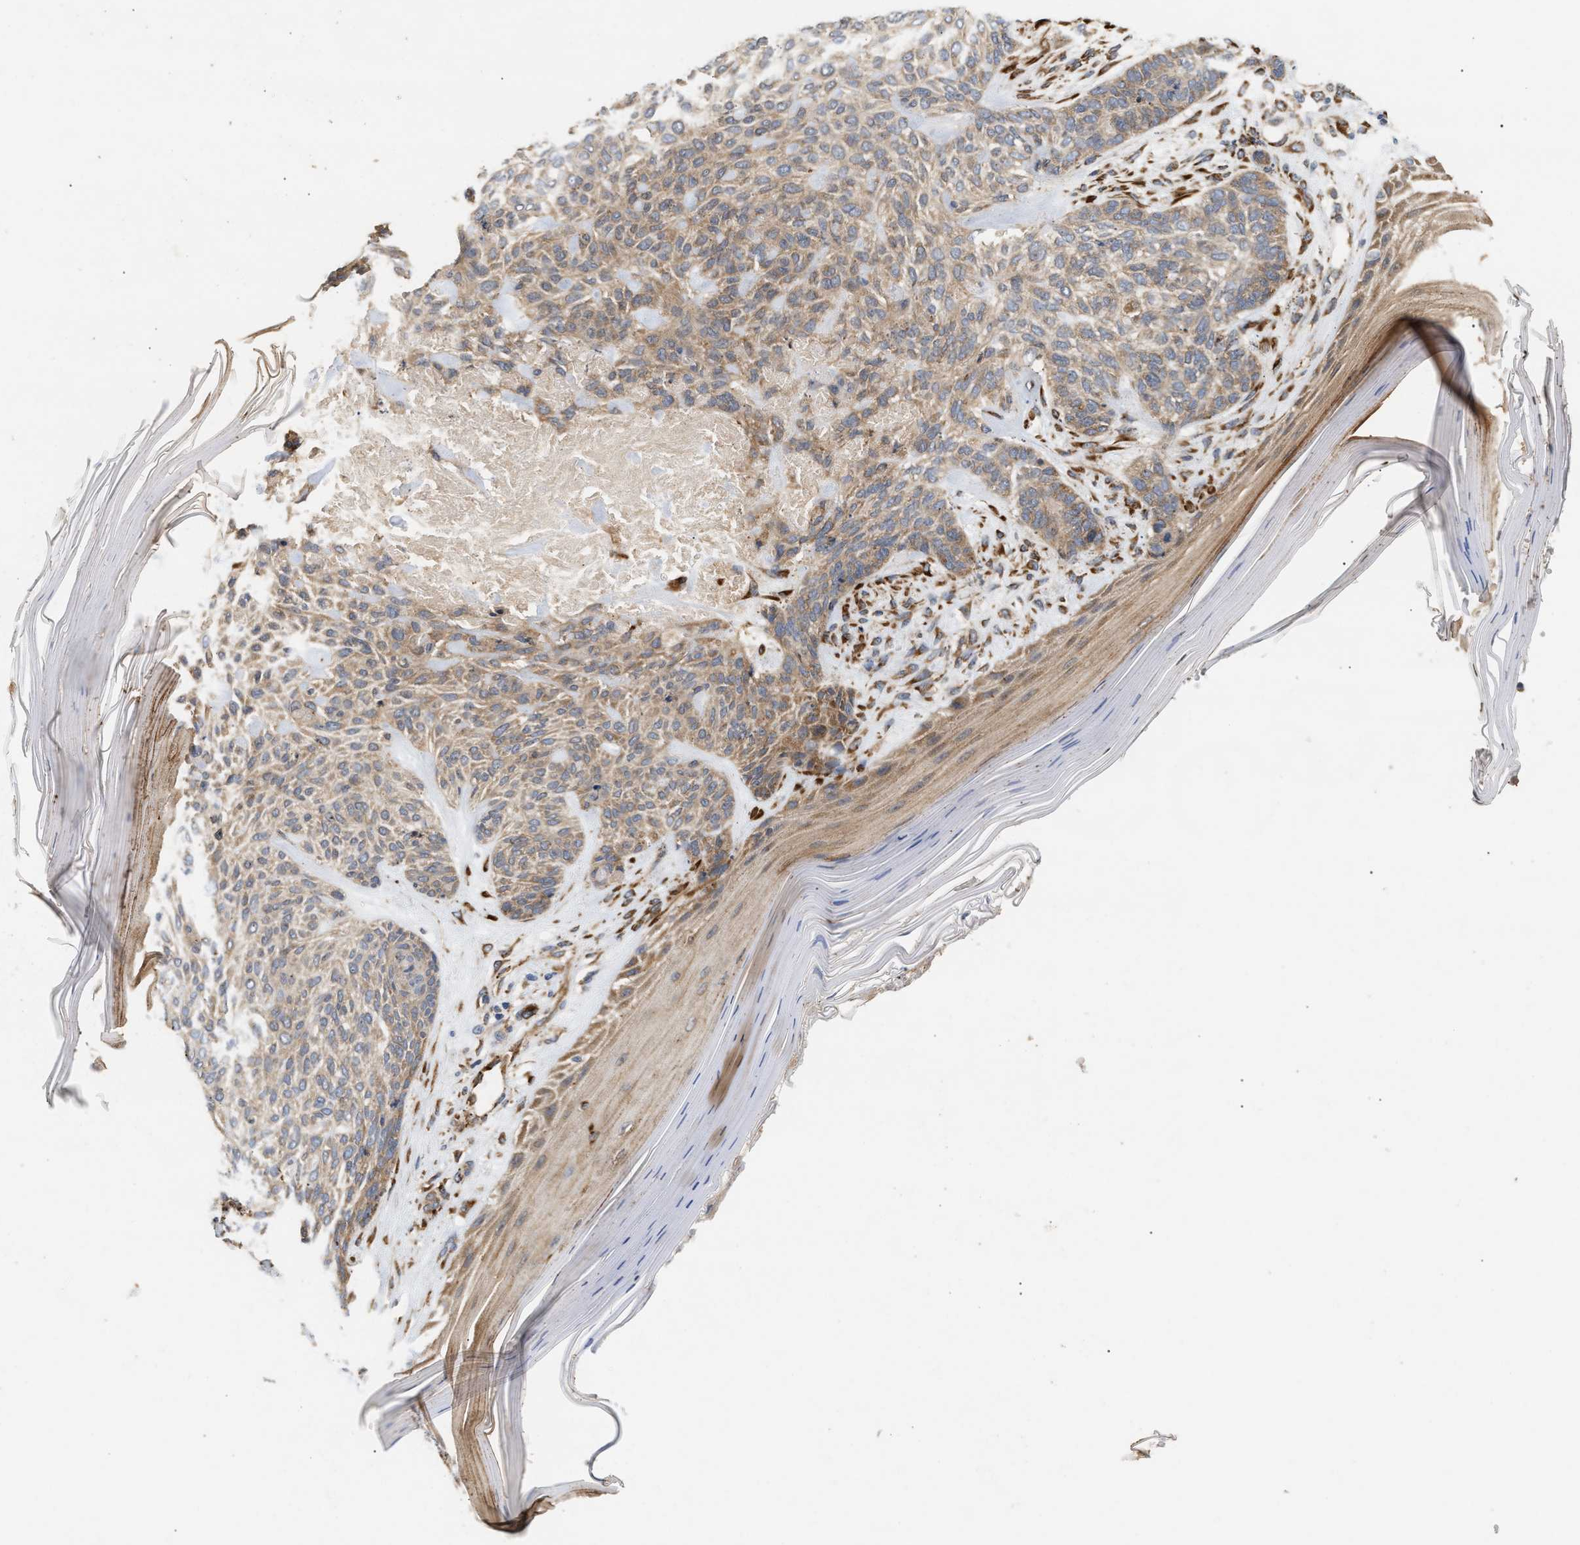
{"staining": {"intensity": "moderate", "quantity": ">75%", "location": "cytoplasmic/membranous"}, "tissue": "skin cancer", "cell_type": "Tumor cells", "image_type": "cancer", "snomed": [{"axis": "morphology", "description": "Basal cell carcinoma"}, {"axis": "topography", "description": "Skin"}], "caption": "This image displays IHC staining of skin basal cell carcinoma, with medium moderate cytoplasmic/membranous staining in approximately >75% of tumor cells.", "gene": "PLCD1", "patient": {"sex": "male", "age": 55}}